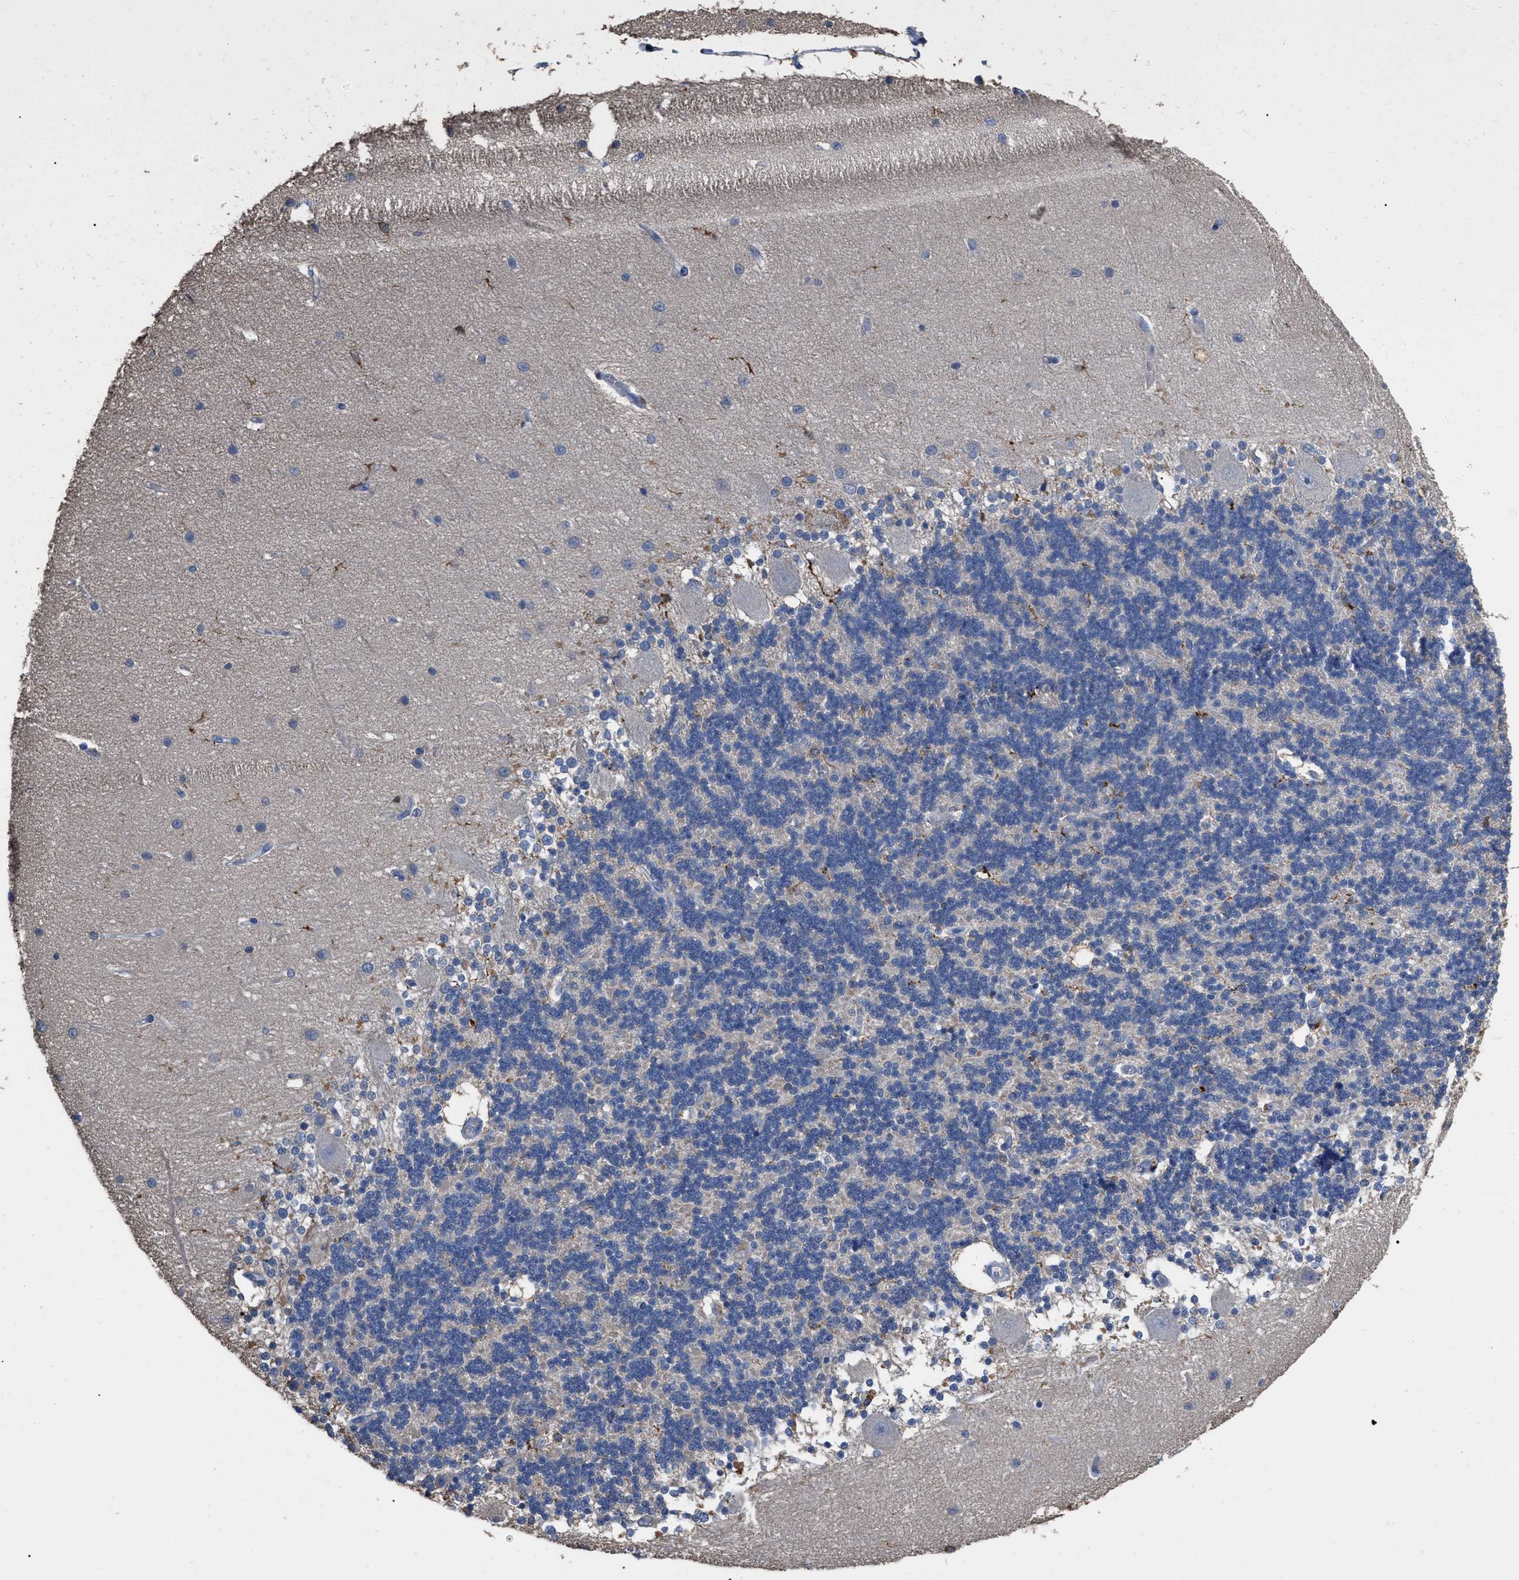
{"staining": {"intensity": "negative", "quantity": "none", "location": "none"}, "tissue": "cerebellum", "cell_type": "Cells in granular layer", "image_type": "normal", "snomed": [{"axis": "morphology", "description": "Normal tissue, NOS"}, {"axis": "topography", "description": "Cerebellum"}], "caption": "This photomicrograph is of benign cerebellum stained with immunohistochemistry to label a protein in brown with the nuclei are counter-stained blue. There is no expression in cells in granular layer.", "gene": "GPR179", "patient": {"sex": "female", "age": 54}}